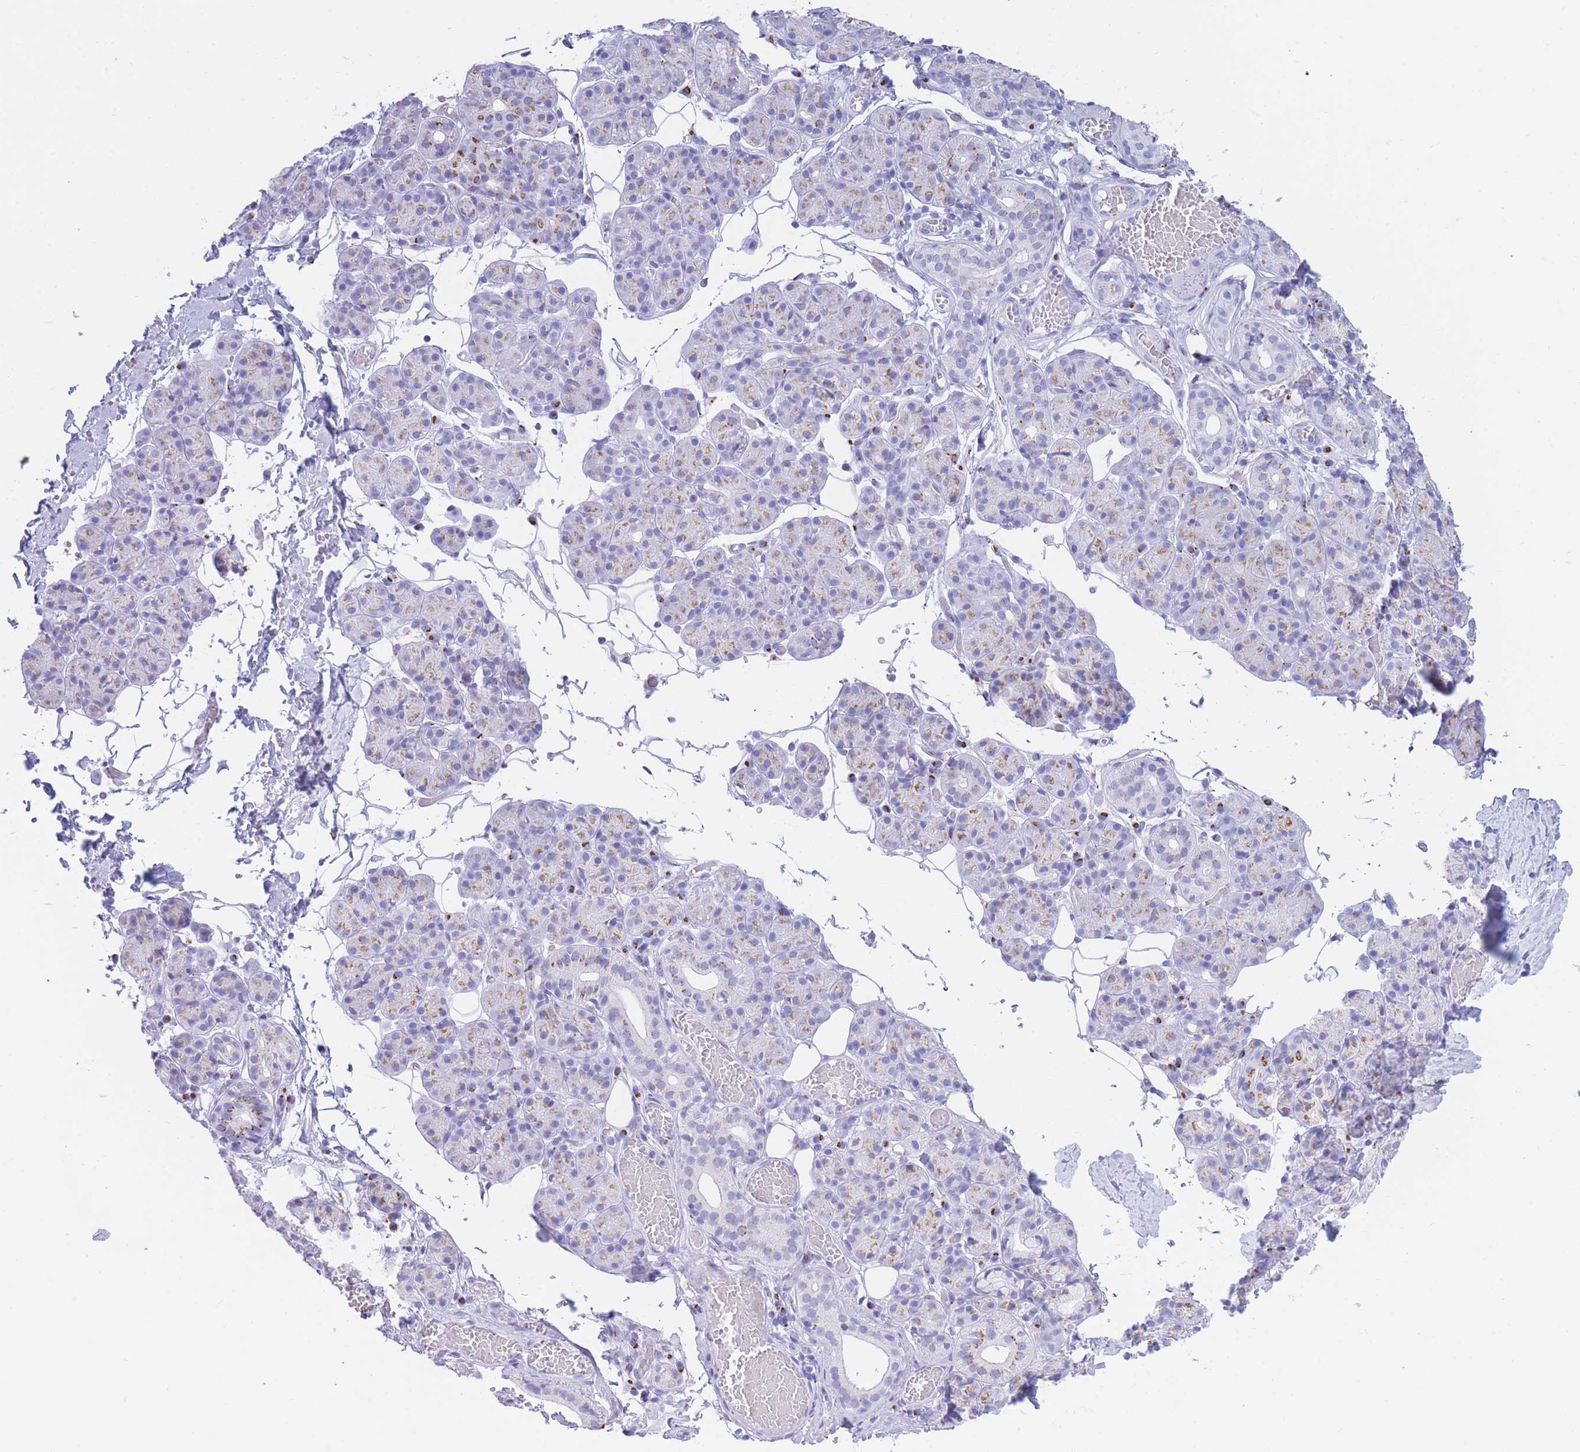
{"staining": {"intensity": "moderate", "quantity": "25%-75%", "location": "cytoplasmic/membranous"}, "tissue": "salivary gland", "cell_type": "Glandular cells", "image_type": "normal", "snomed": [{"axis": "morphology", "description": "Normal tissue, NOS"}, {"axis": "topography", "description": "Salivary gland"}], "caption": "Approximately 25%-75% of glandular cells in unremarkable human salivary gland exhibit moderate cytoplasmic/membranous protein expression as visualized by brown immunohistochemical staining.", "gene": "FAM3C", "patient": {"sex": "male", "age": 63}}